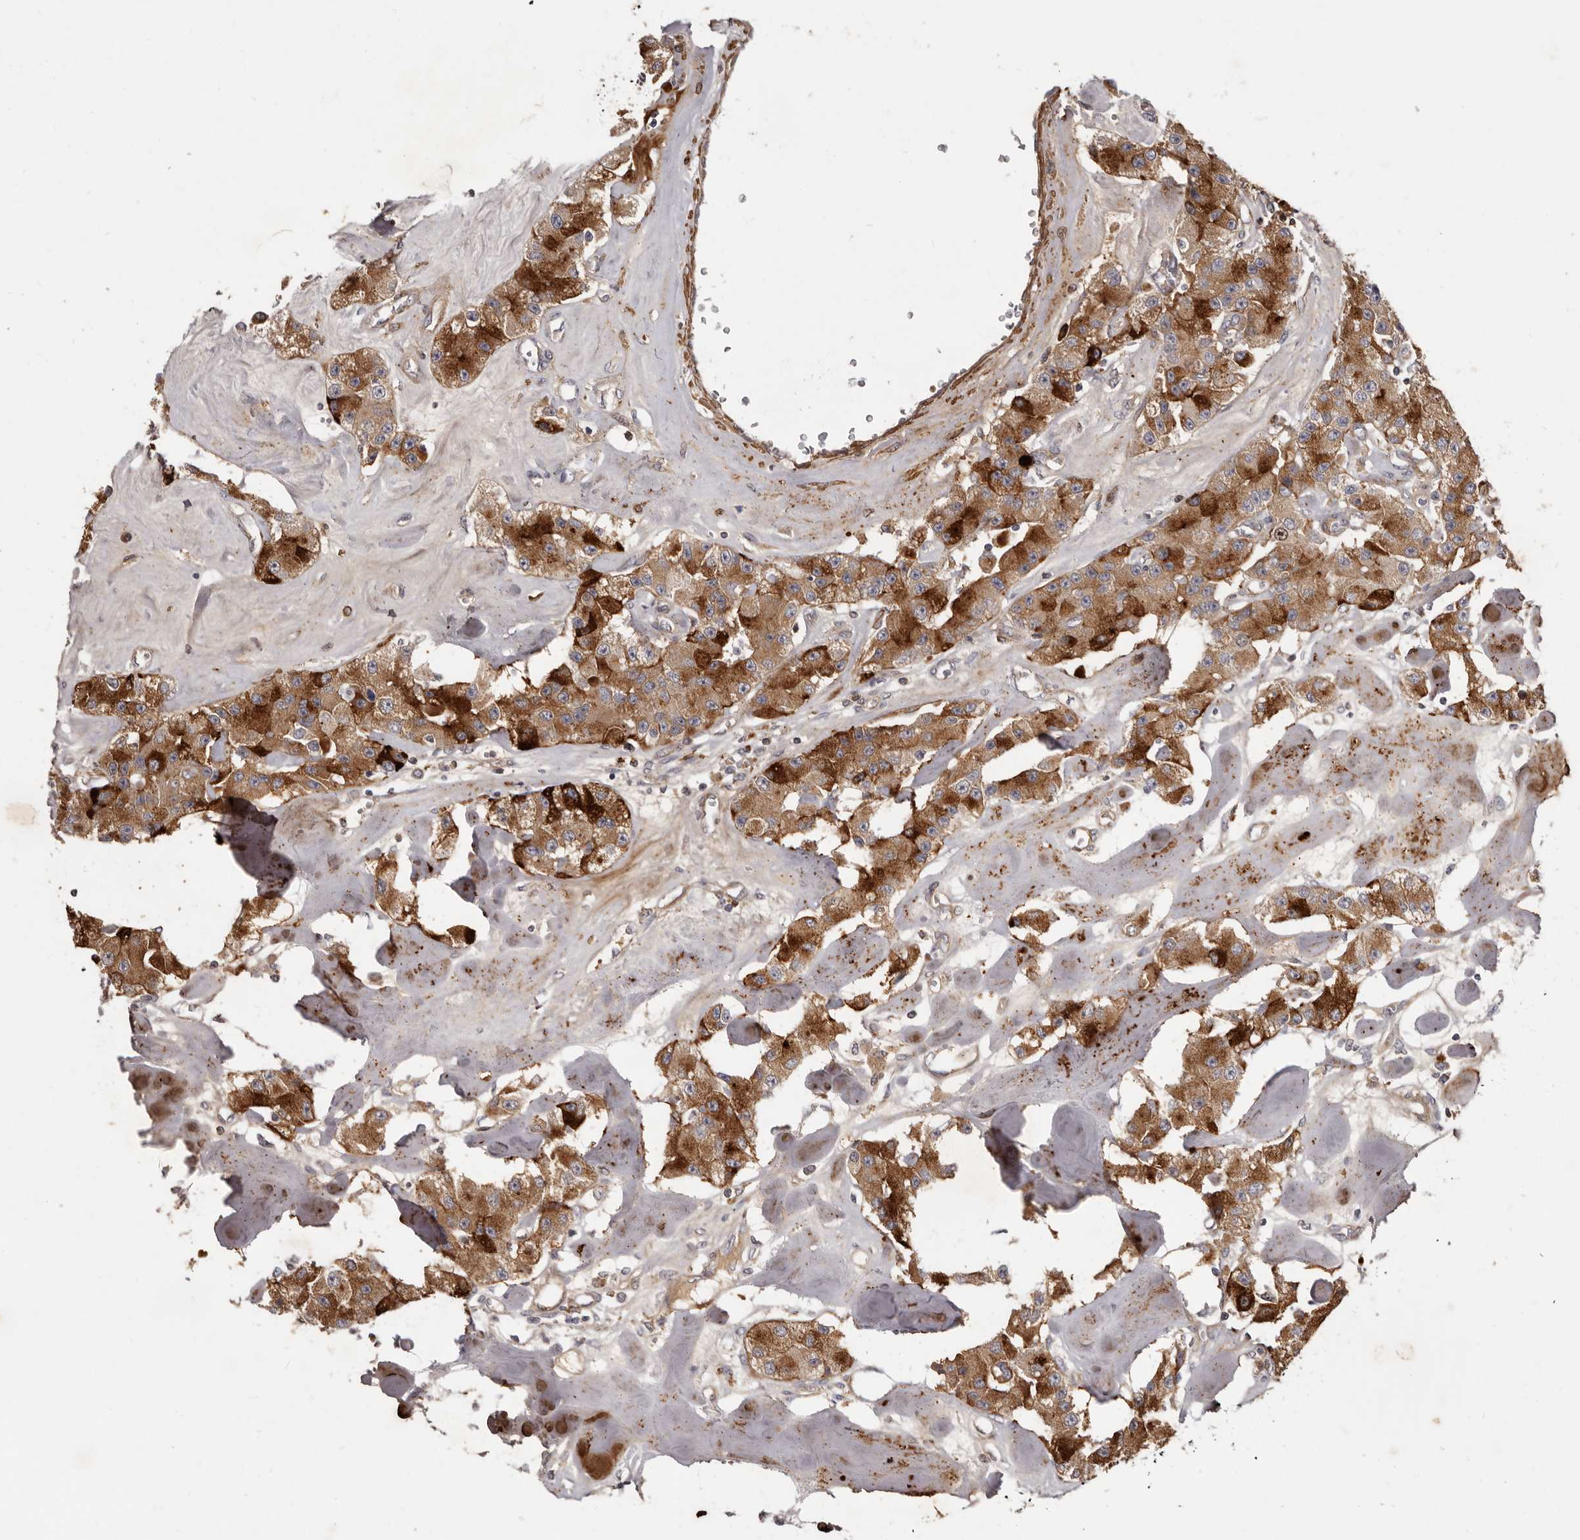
{"staining": {"intensity": "moderate", "quantity": ">75%", "location": "nuclear"}, "tissue": "carcinoid", "cell_type": "Tumor cells", "image_type": "cancer", "snomed": [{"axis": "morphology", "description": "Carcinoid, malignant, NOS"}, {"axis": "topography", "description": "Pancreas"}], "caption": "Protein expression analysis of carcinoid displays moderate nuclear positivity in approximately >75% of tumor cells.", "gene": "CDCA8", "patient": {"sex": "male", "age": 41}}